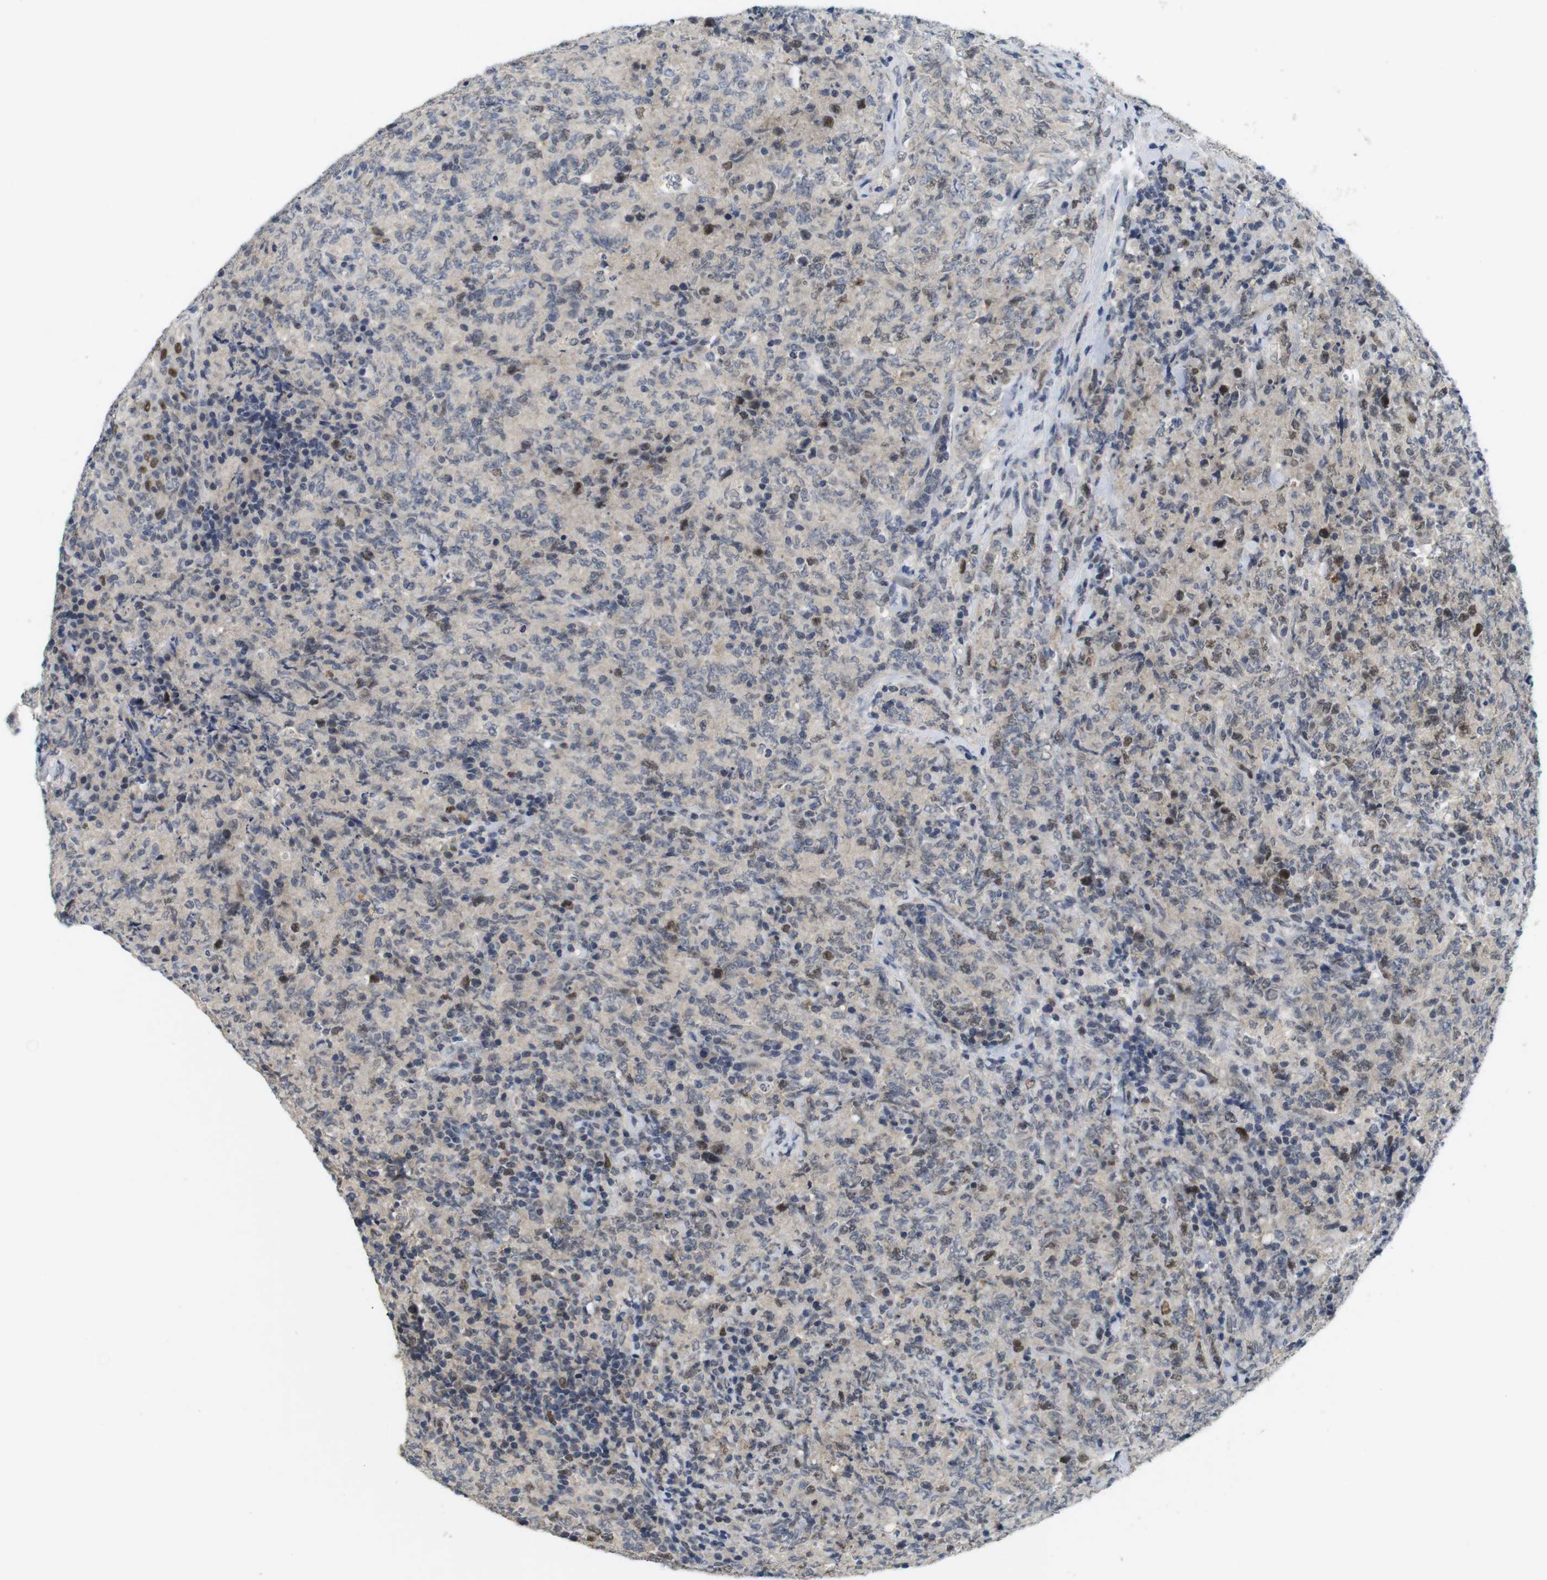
{"staining": {"intensity": "moderate", "quantity": "<25%", "location": "nuclear"}, "tissue": "lymphoma", "cell_type": "Tumor cells", "image_type": "cancer", "snomed": [{"axis": "morphology", "description": "Malignant lymphoma, non-Hodgkin's type, High grade"}, {"axis": "topography", "description": "Tonsil"}], "caption": "A brown stain shows moderate nuclear positivity of a protein in high-grade malignant lymphoma, non-Hodgkin's type tumor cells.", "gene": "SKP2", "patient": {"sex": "female", "age": 36}}